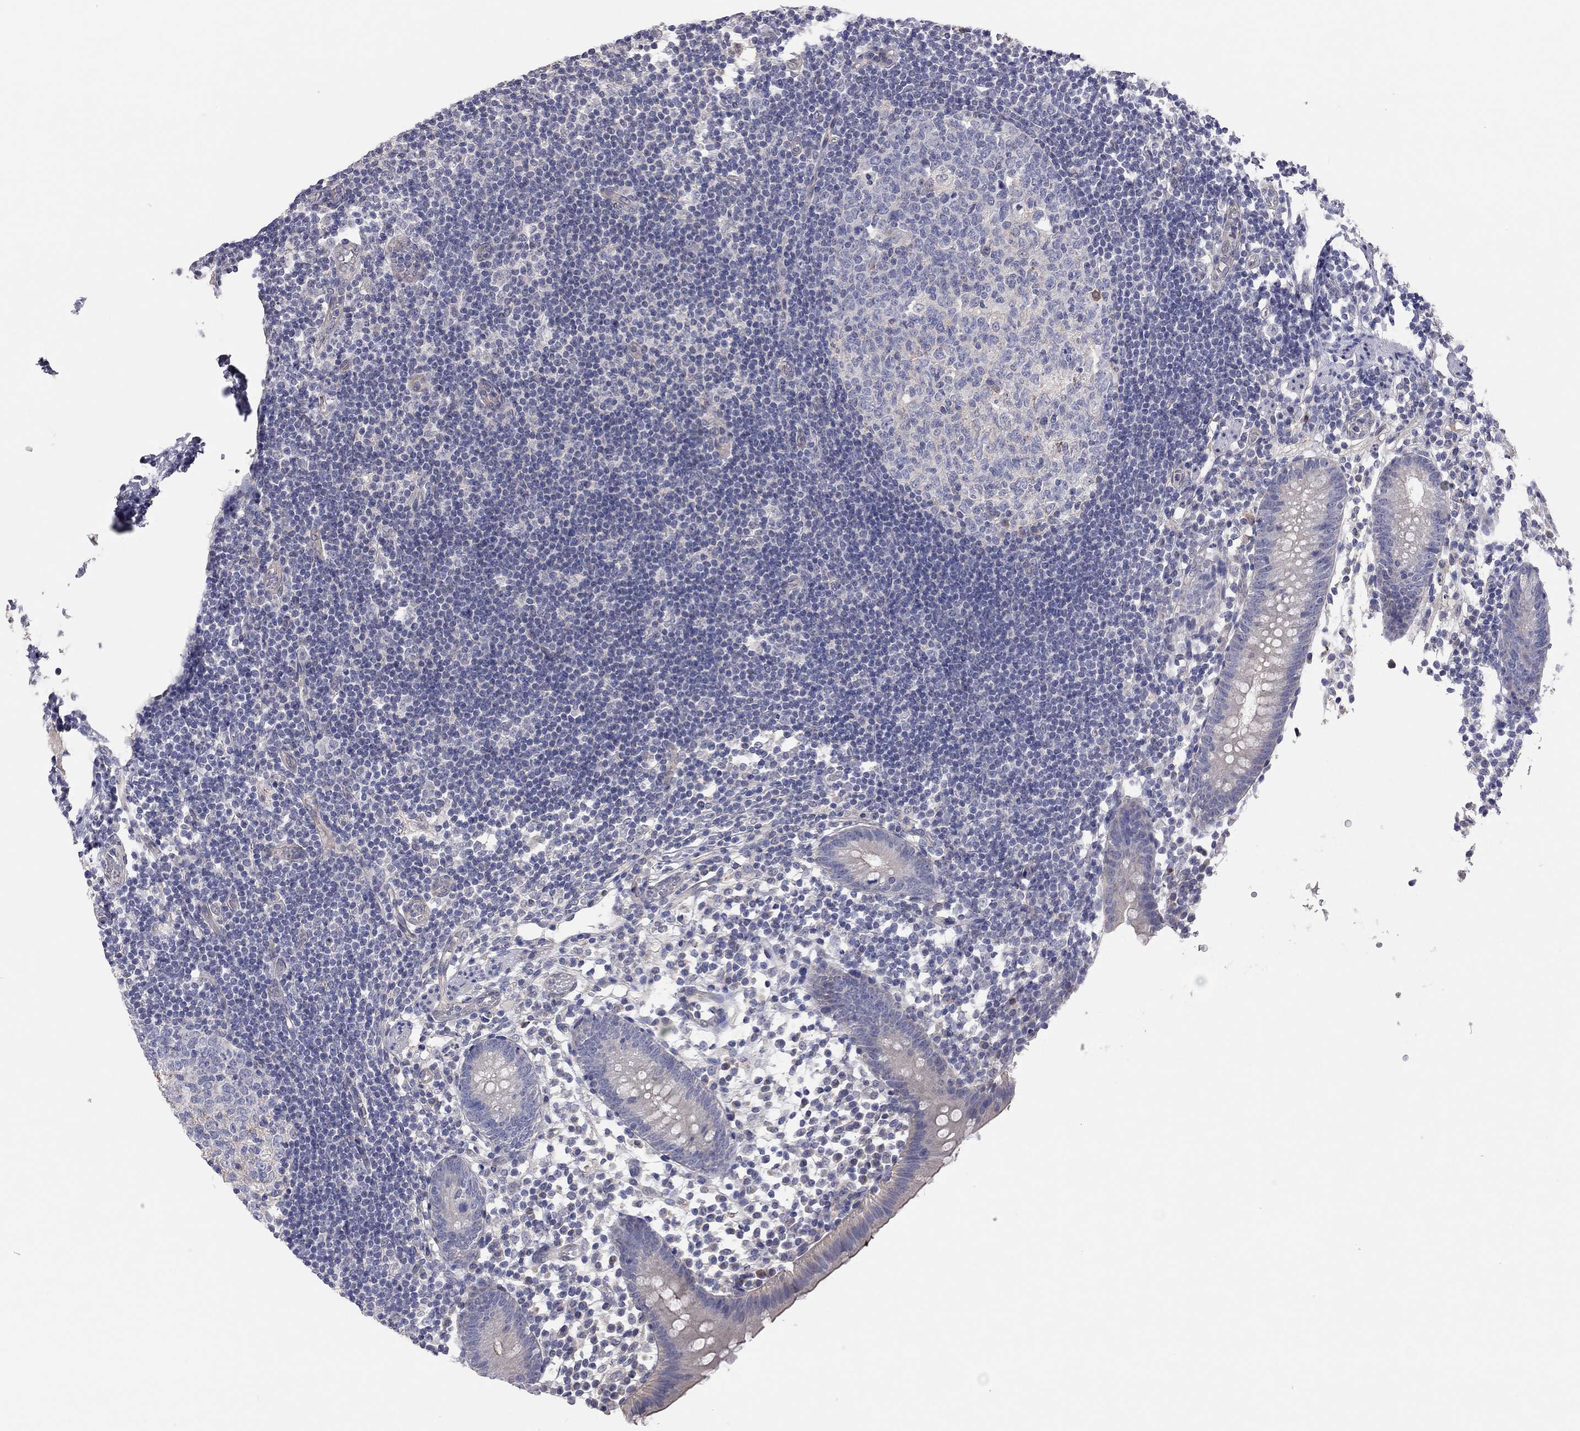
{"staining": {"intensity": "negative", "quantity": "none", "location": "none"}, "tissue": "appendix", "cell_type": "Glandular cells", "image_type": "normal", "snomed": [{"axis": "morphology", "description": "Normal tissue, NOS"}, {"axis": "topography", "description": "Appendix"}], "caption": "Micrograph shows no protein expression in glandular cells of normal appendix.", "gene": "KCNB1", "patient": {"sex": "female", "age": 40}}